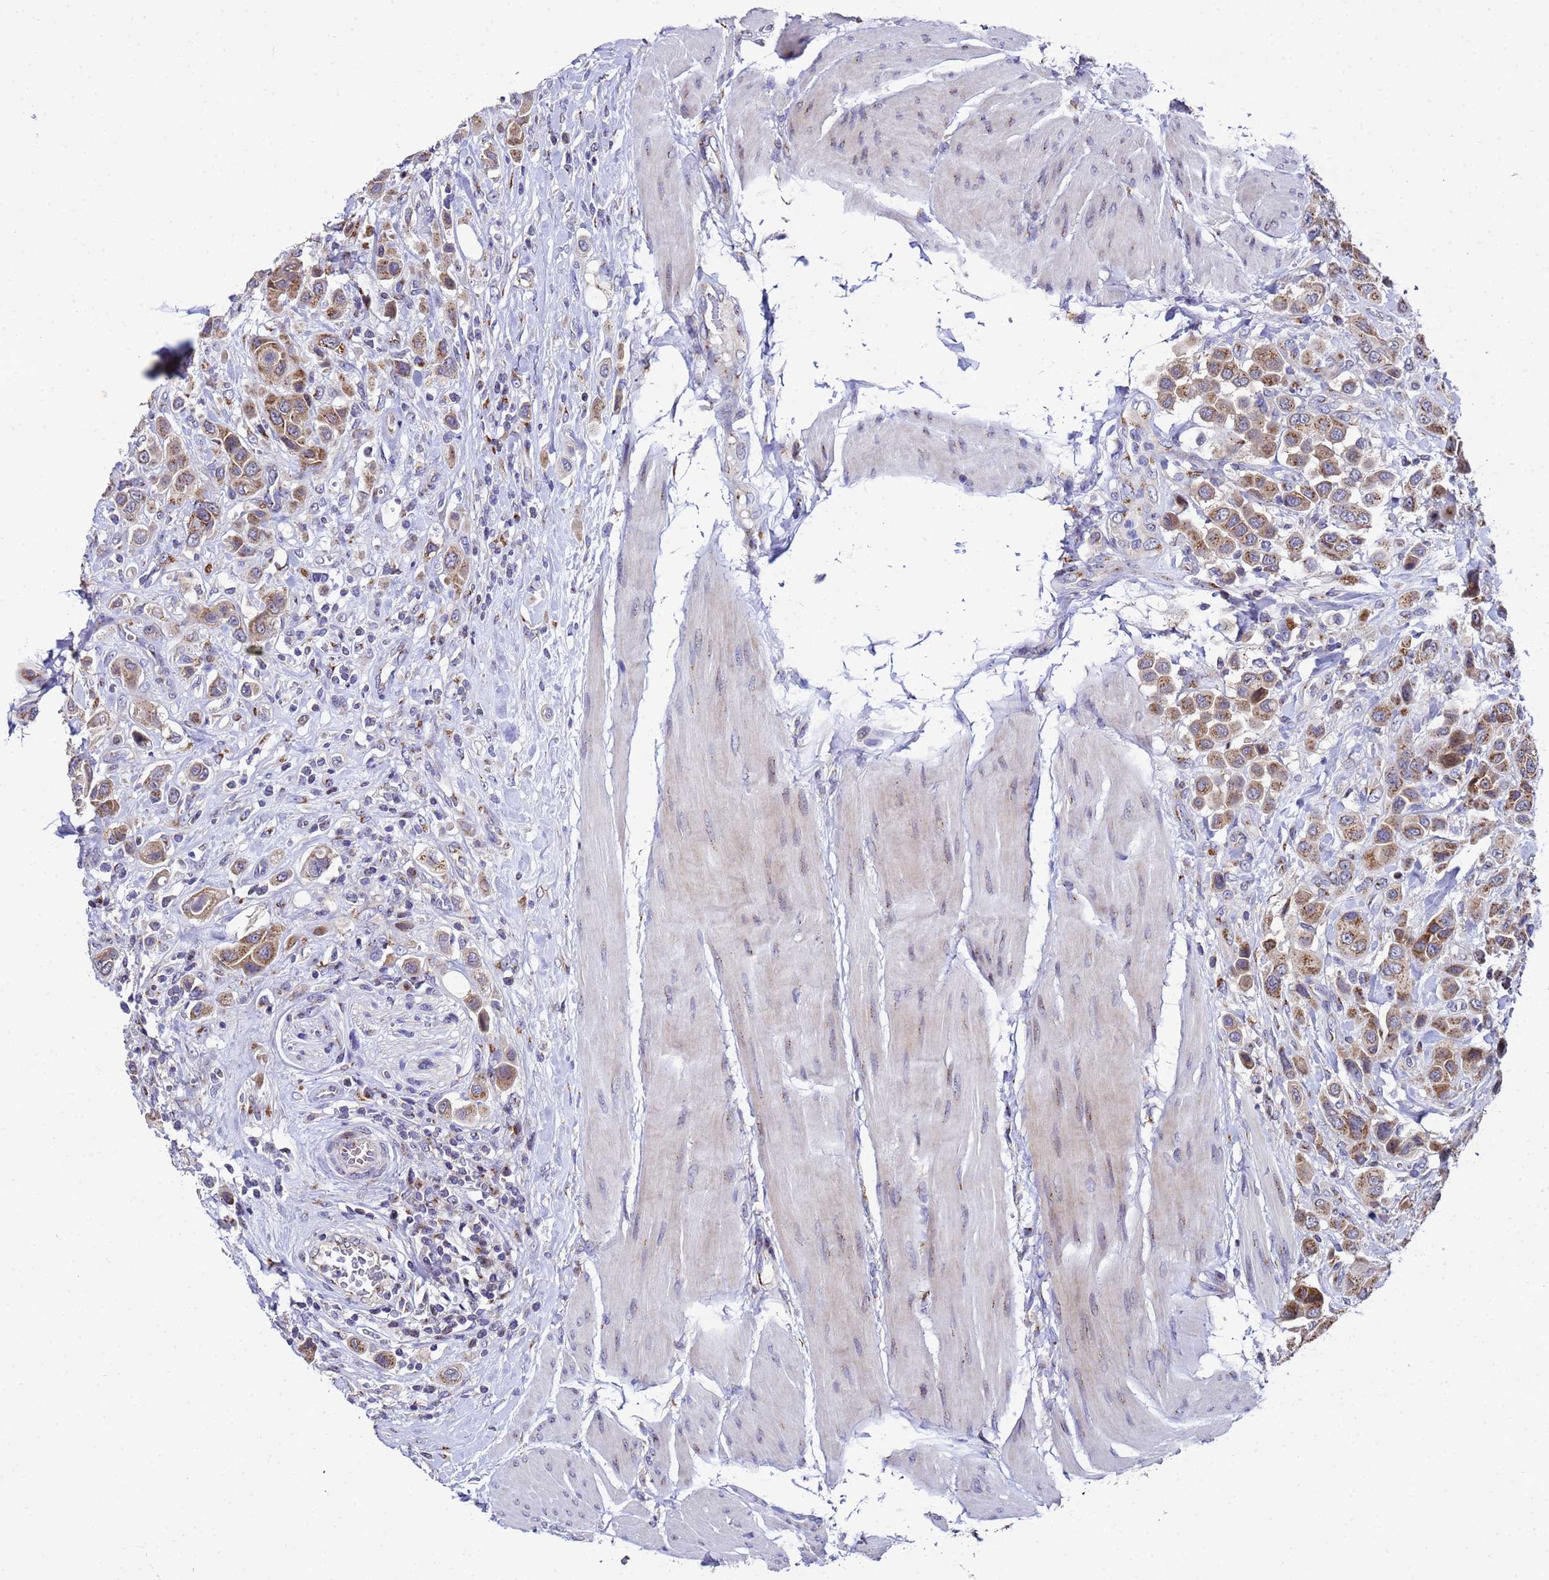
{"staining": {"intensity": "moderate", "quantity": ">75%", "location": "cytoplasmic/membranous"}, "tissue": "urothelial cancer", "cell_type": "Tumor cells", "image_type": "cancer", "snomed": [{"axis": "morphology", "description": "Urothelial carcinoma, High grade"}, {"axis": "topography", "description": "Urinary bladder"}], "caption": "The photomicrograph displays staining of urothelial carcinoma (high-grade), revealing moderate cytoplasmic/membranous protein positivity (brown color) within tumor cells. The protein is stained brown, and the nuclei are stained in blue (DAB IHC with brightfield microscopy, high magnification).", "gene": "NSUN6", "patient": {"sex": "male", "age": 50}}